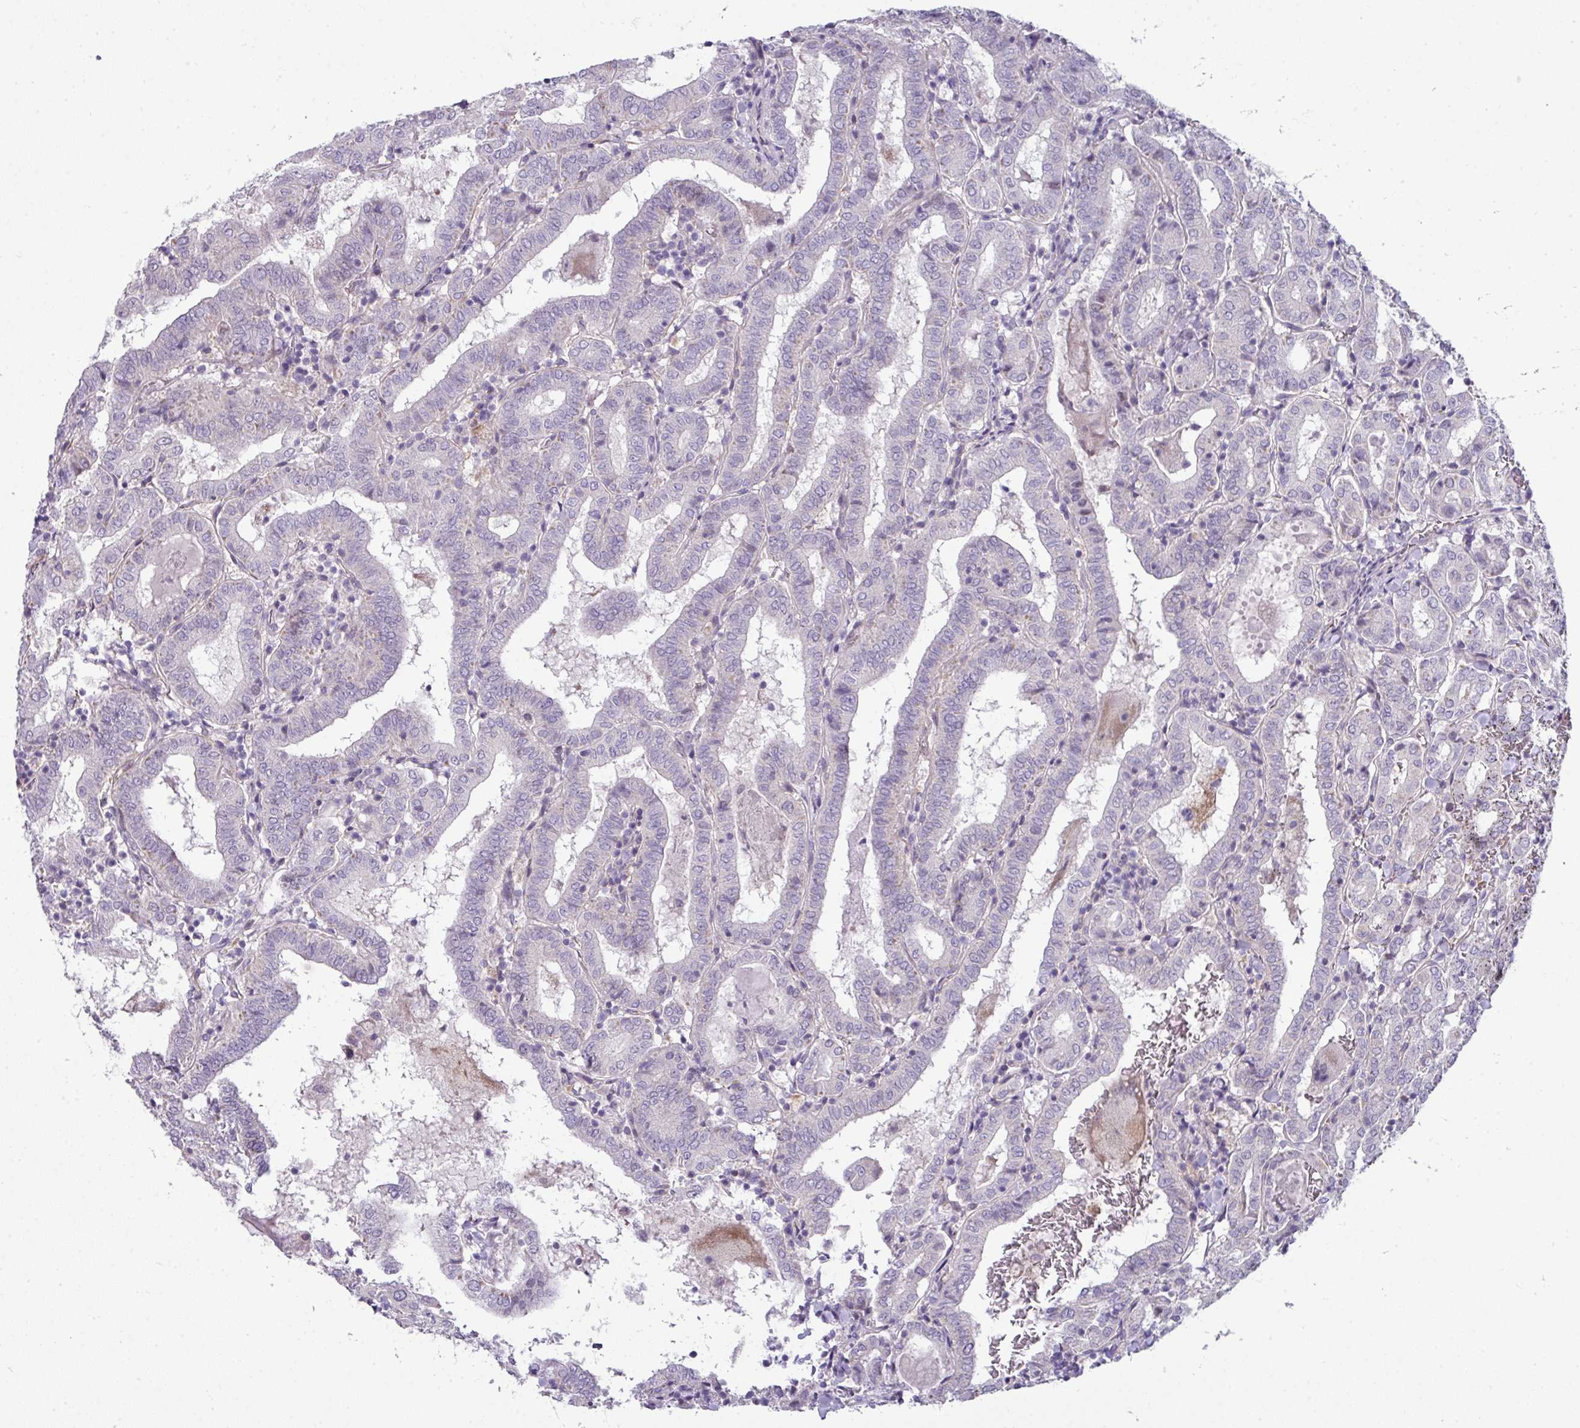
{"staining": {"intensity": "negative", "quantity": "none", "location": "none"}, "tissue": "thyroid cancer", "cell_type": "Tumor cells", "image_type": "cancer", "snomed": [{"axis": "morphology", "description": "Papillary adenocarcinoma, NOS"}, {"axis": "topography", "description": "Thyroid gland"}], "caption": "Immunohistochemistry photomicrograph of human thyroid papillary adenocarcinoma stained for a protein (brown), which shows no positivity in tumor cells.", "gene": "STAT5A", "patient": {"sex": "female", "age": 72}}